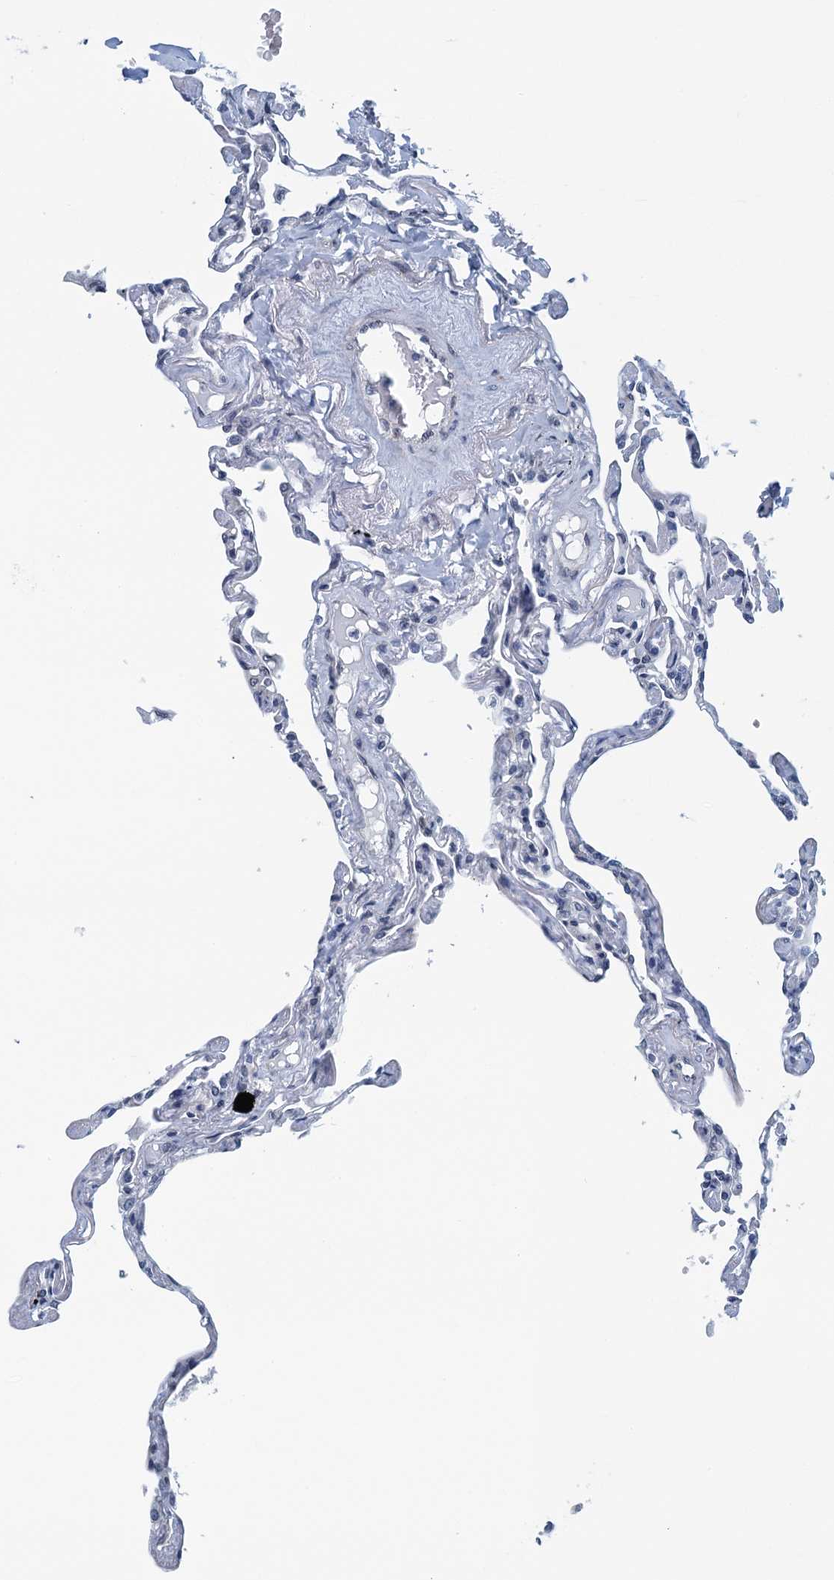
{"staining": {"intensity": "weak", "quantity": "<25%", "location": "nuclear"}, "tissue": "lung", "cell_type": "Alveolar cells", "image_type": "normal", "snomed": [{"axis": "morphology", "description": "Normal tissue, NOS"}, {"axis": "topography", "description": "Lung"}], "caption": "High power microscopy image of an IHC image of unremarkable lung, revealing no significant expression in alveolar cells. Nuclei are stained in blue.", "gene": "CCDC34", "patient": {"sex": "female", "age": 67}}